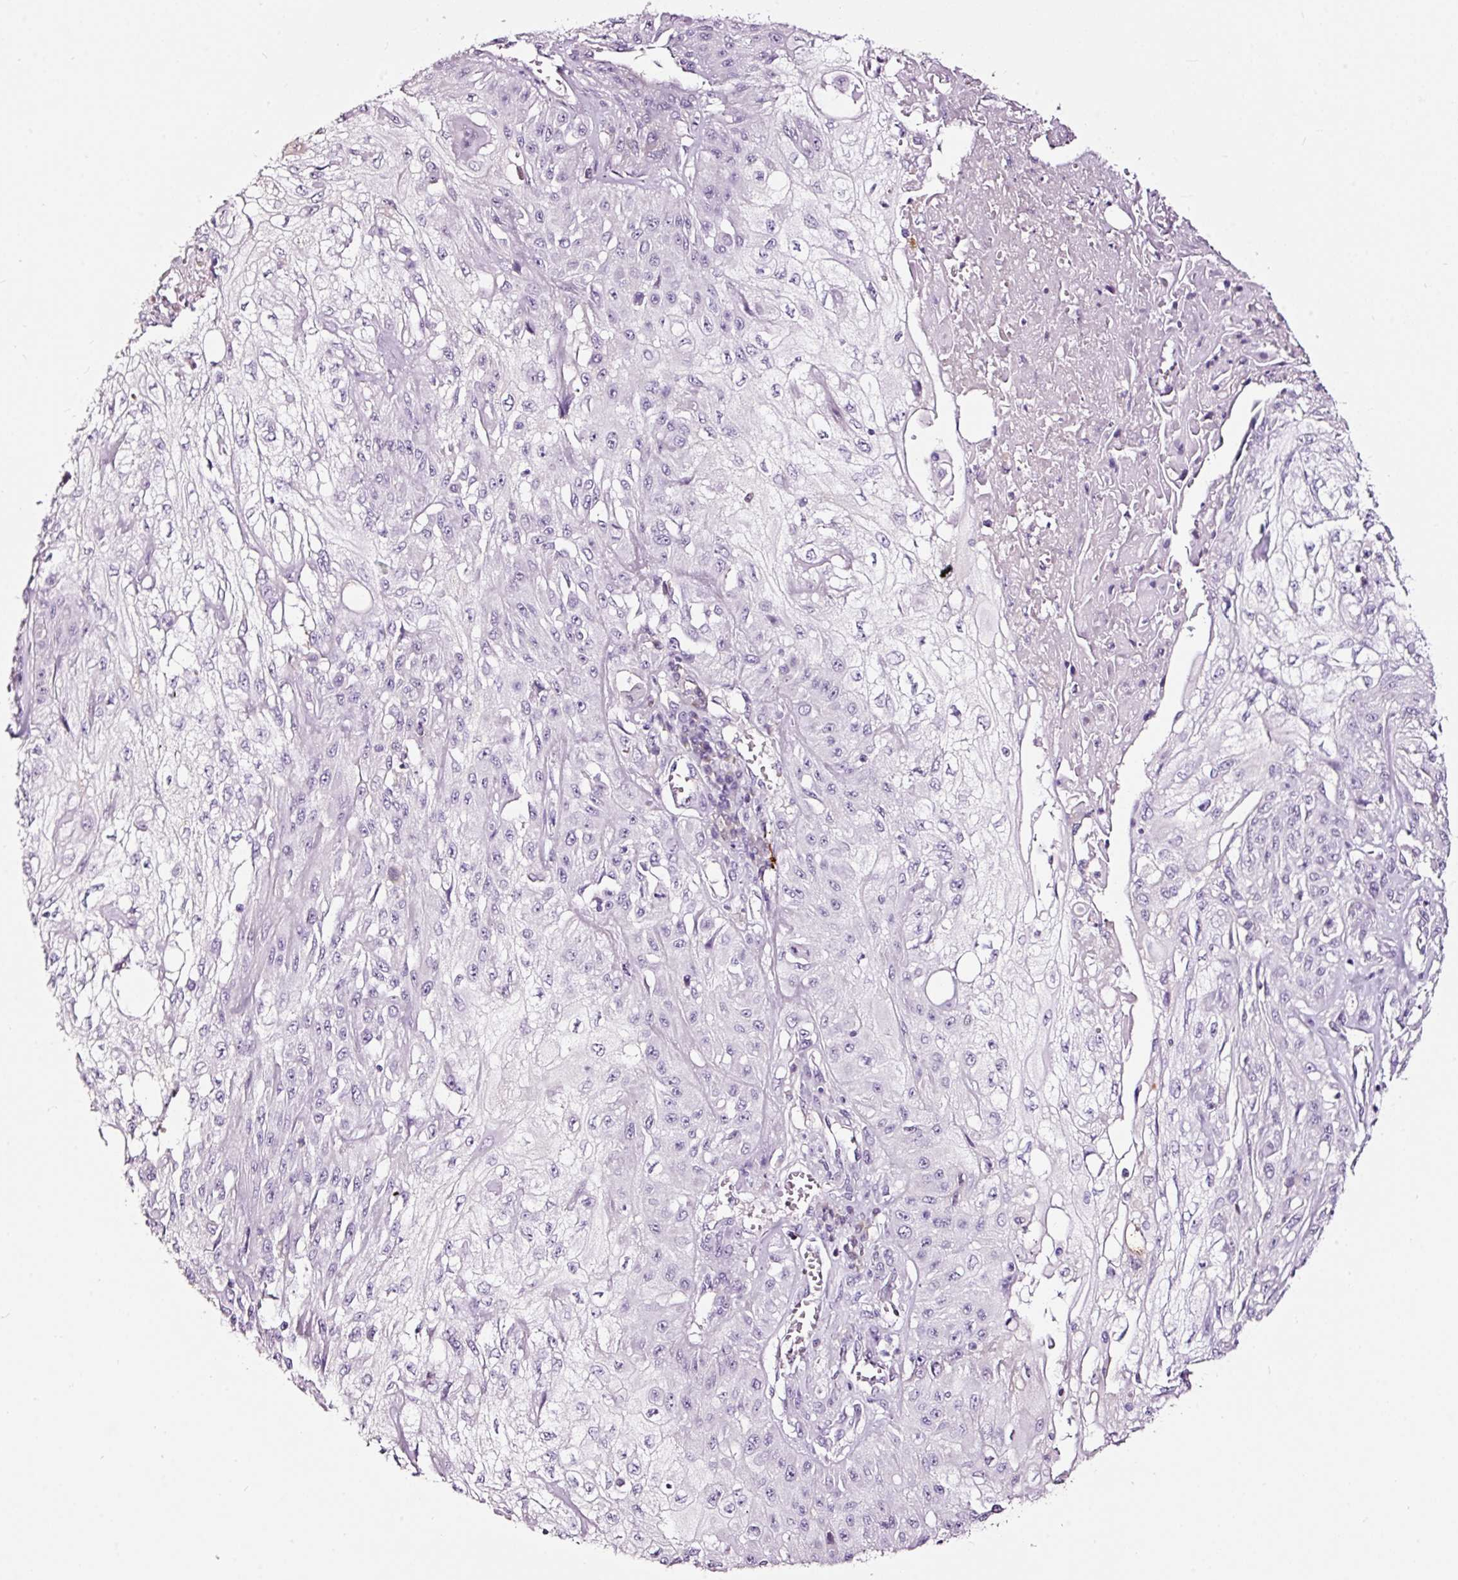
{"staining": {"intensity": "negative", "quantity": "none", "location": "none"}, "tissue": "skin cancer", "cell_type": "Tumor cells", "image_type": "cancer", "snomed": [{"axis": "morphology", "description": "Squamous cell carcinoma, NOS"}, {"axis": "morphology", "description": "Squamous cell carcinoma, metastatic, NOS"}, {"axis": "topography", "description": "Skin"}, {"axis": "topography", "description": "Lymph node"}], "caption": "Immunohistochemistry (IHC) of human skin cancer reveals no expression in tumor cells.", "gene": "LAMP3", "patient": {"sex": "male", "age": 75}}